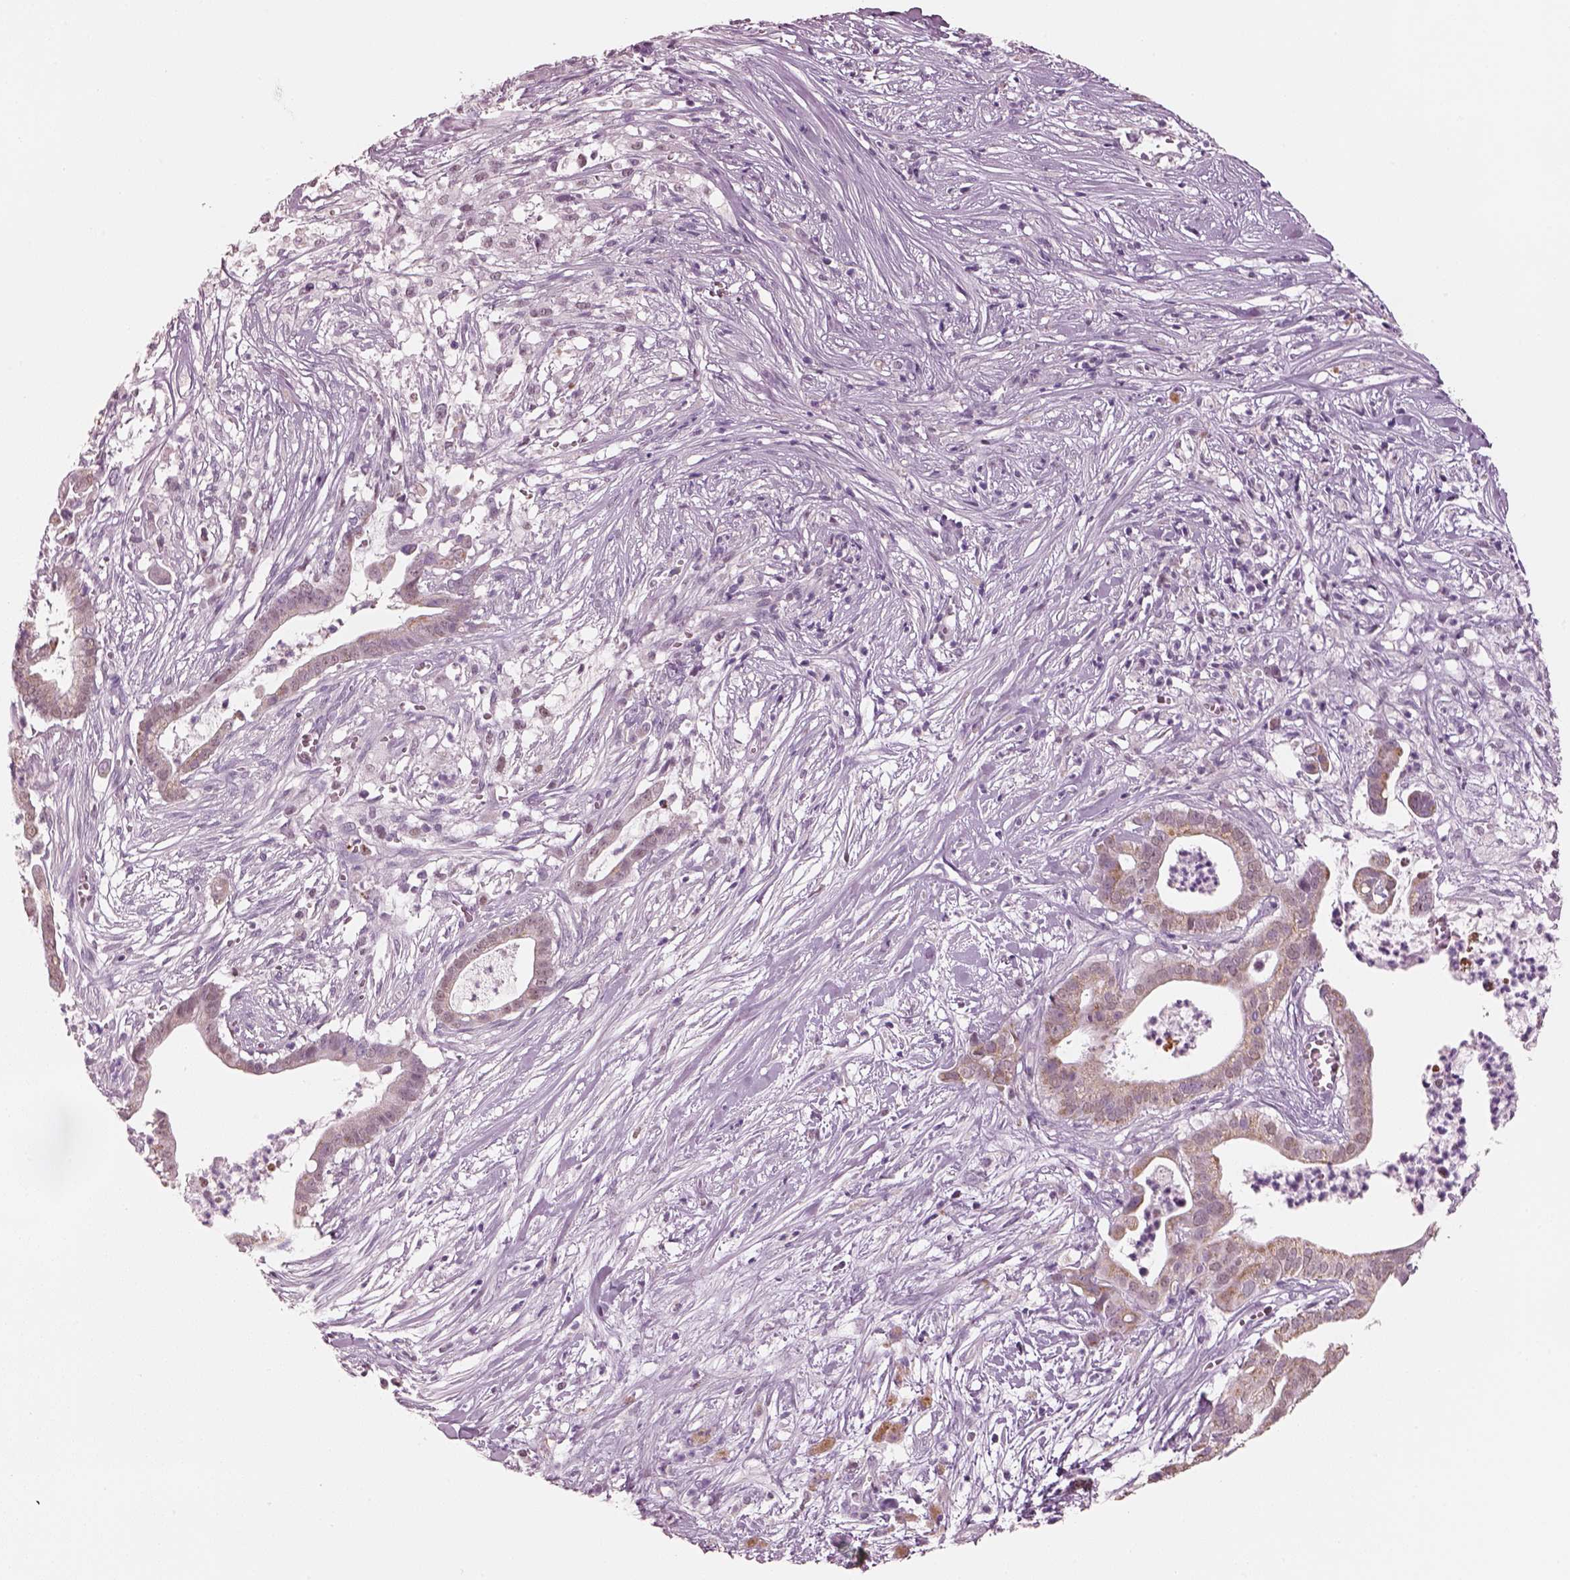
{"staining": {"intensity": "moderate", "quantity": ">75%", "location": "cytoplasmic/membranous"}, "tissue": "pancreatic cancer", "cell_type": "Tumor cells", "image_type": "cancer", "snomed": [{"axis": "morphology", "description": "Adenocarcinoma, NOS"}, {"axis": "topography", "description": "Pancreas"}], "caption": "This is an image of immunohistochemistry staining of pancreatic adenocarcinoma, which shows moderate positivity in the cytoplasmic/membranous of tumor cells.", "gene": "ELSPBP1", "patient": {"sex": "male", "age": 61}}